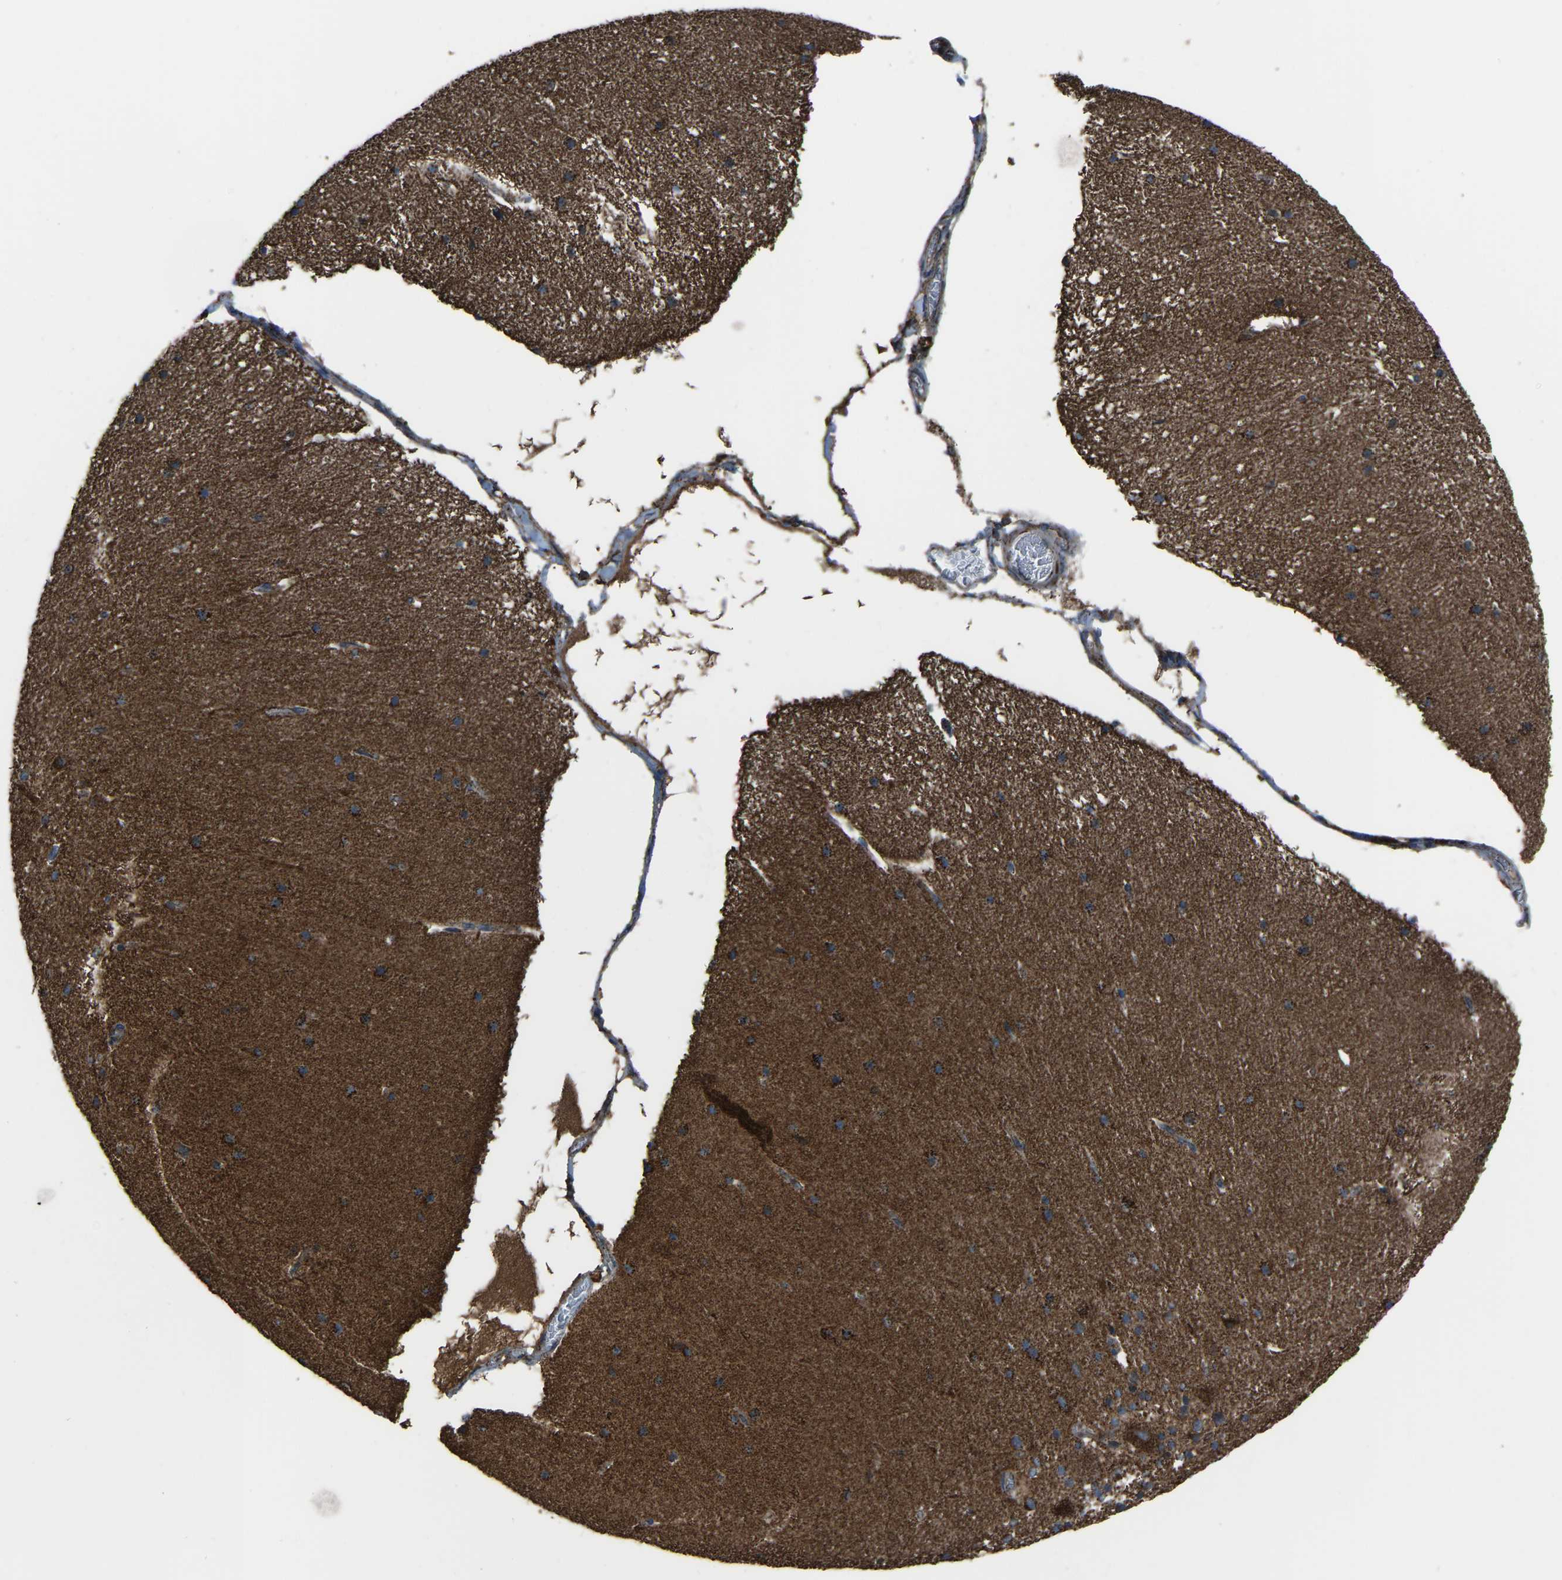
{"staining": {"intensity": "strong", "quantity": ">75%", "location": "cytoplasmic/membranous"}, "tissue": "cerebellum", "cell_type": "Cells in granular layer", "image_type": "normal", "snomed": [{"axis": "morphology", "description": "Normal tissue, NOS"}, {"axis": "topography", "description": "Cerebellum"}], "caption": "A high-resolution micrograph shows immunohistochemistry staining of normal cerebellum, which demonstrates strong cytoplasmic/membranous staining in approximately >75% of cells in granular layer.", "gene": "AKR1A1", "patient": {"sex": "female", "age": 19}}